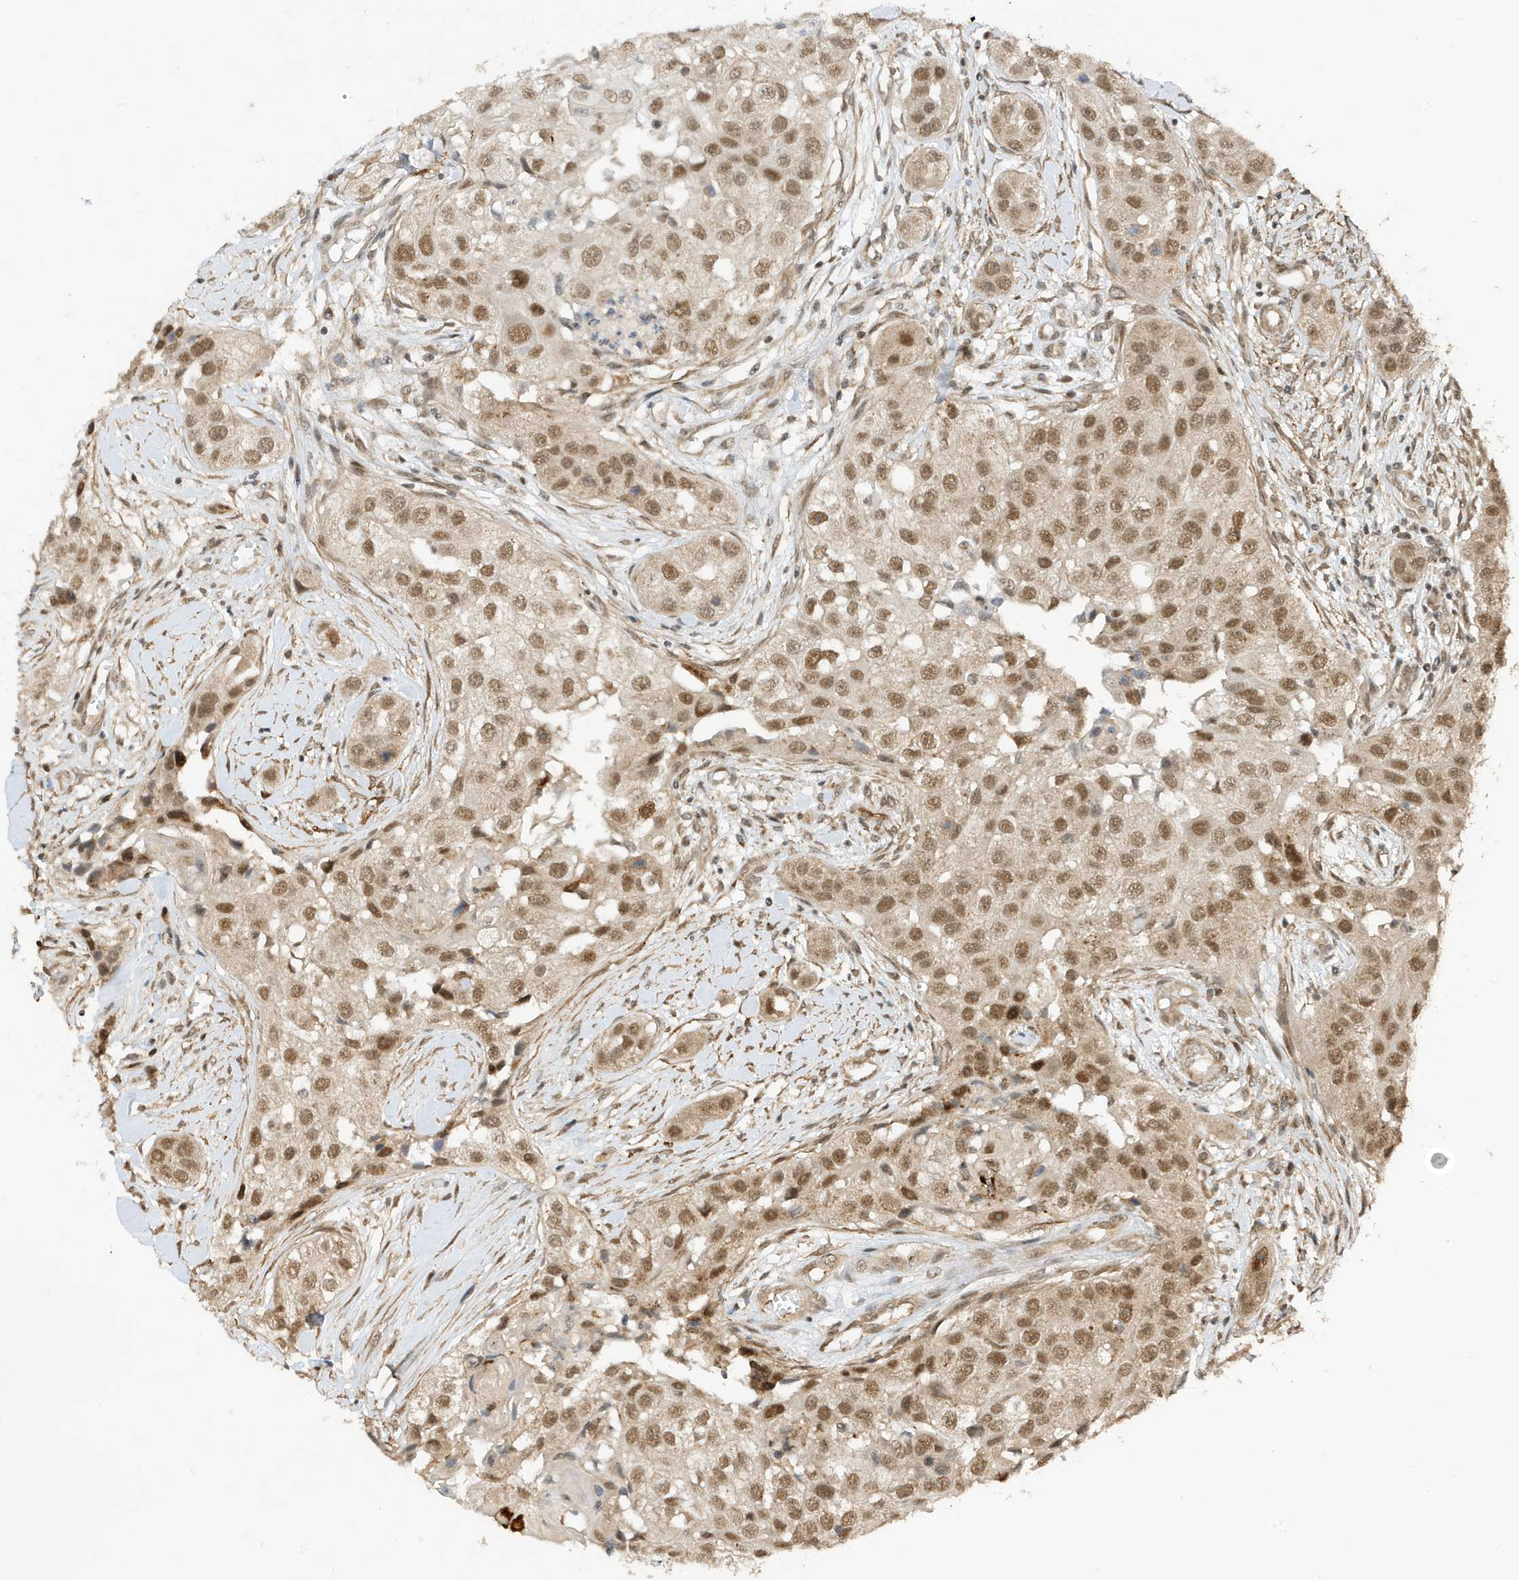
{"staining": {"intensity": "moderate", "quantity": ">75%", "location": "nuclear"}, "tissue": "head and neck cancer", "cell_type": "Tumor cells", "image_type": "cancer", "snomed": [{"axis": "morphology", "description": "Normal tissue, NOS"}, {"axis": "morphology", "description": "Squamous cell carcinoma, NOS"}, {"axis": "topography", "description": "Skeletal muscle"}, {"axis": "topography", "description": "Head-Neck"}], "caption": "An immunohistochemistry (IHC) histopathology image of tumor tissue is shown. Protein staining in brown shows moderate nuclear positivity in head and neck squamous cell carcinoma within tumor cells.", "gene": "MAST3", "patient": {"sex": "male", "age": 51}}